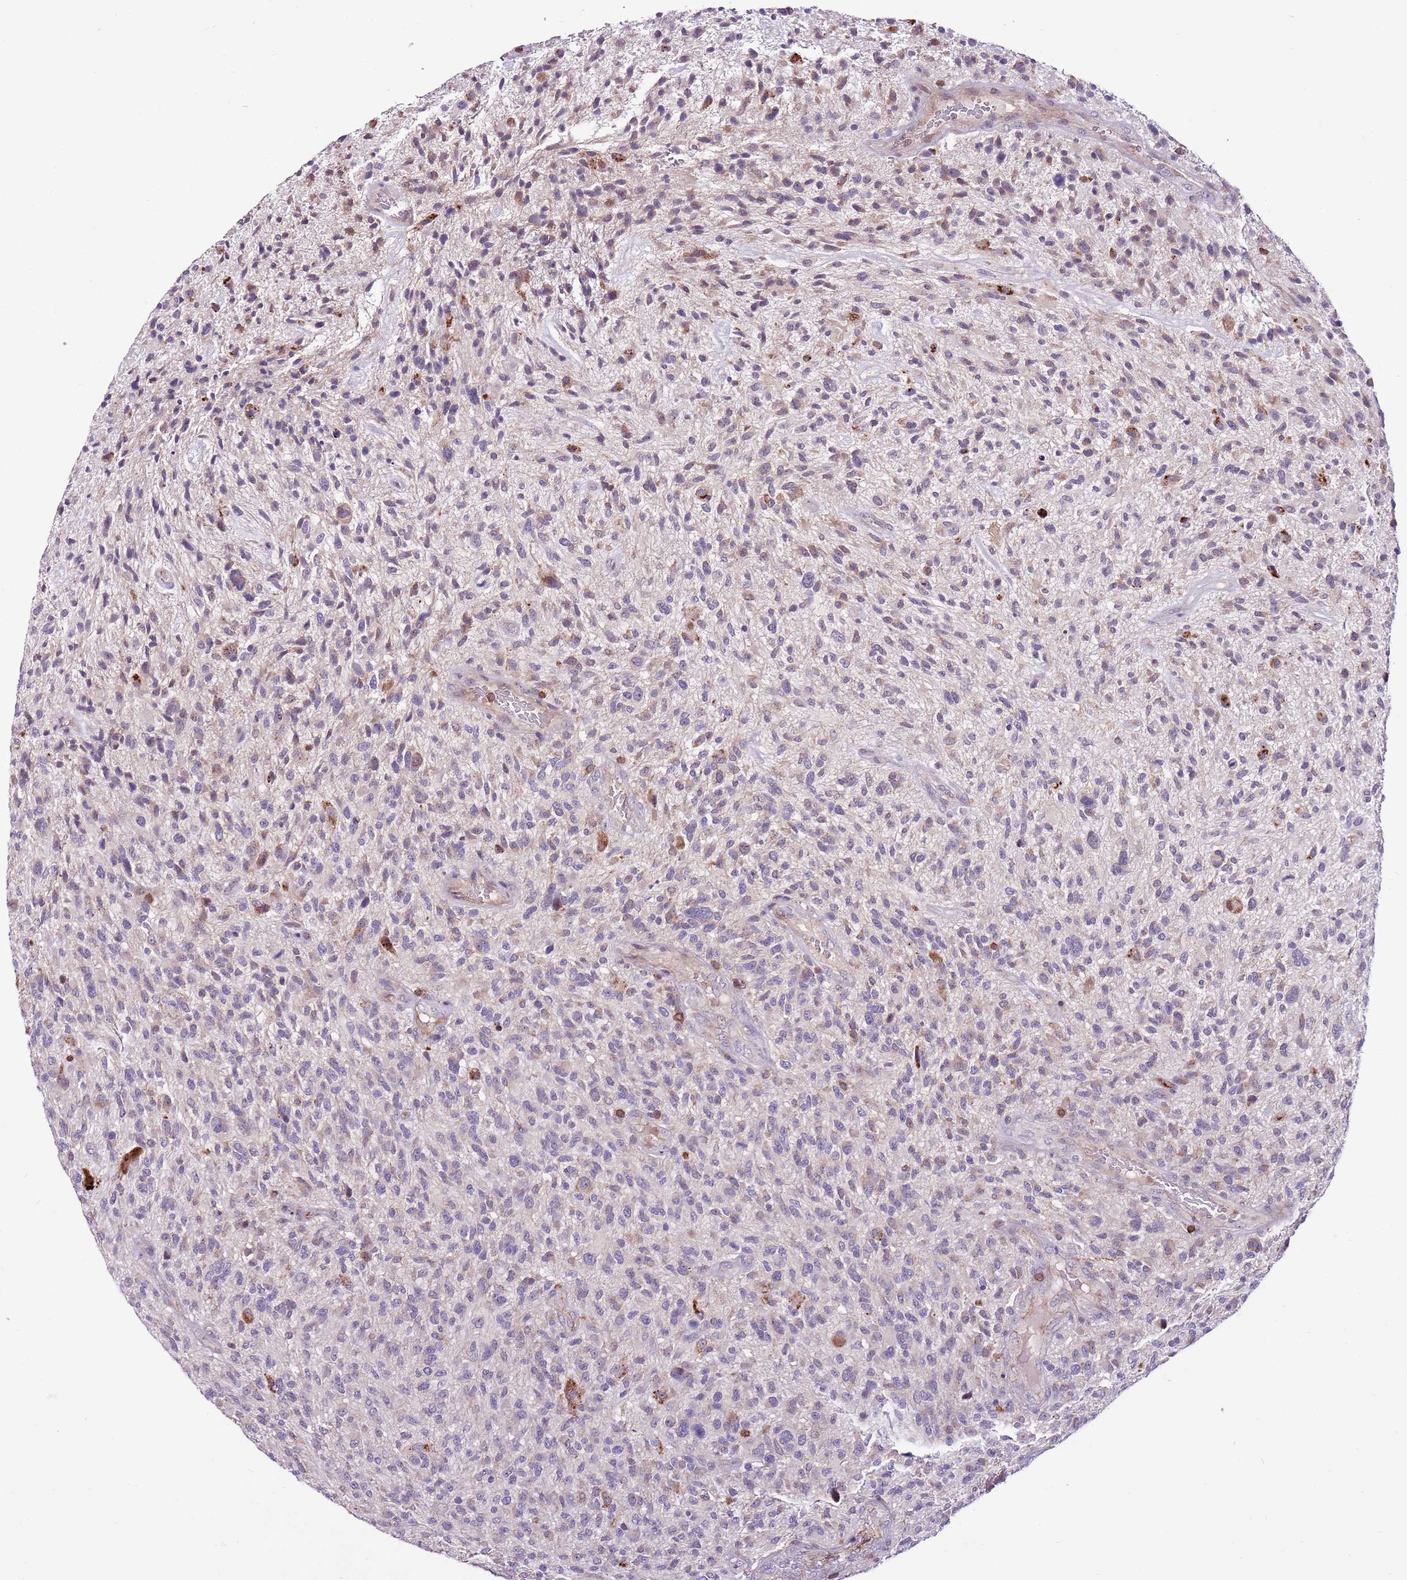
{"staining": {"intensity": "weak", "quantity": "<25%", "location": "cytoplasmic/membranous"}, "tissue": "glioma", "cell_type": "Tumor cells", "image_type": "cancer", "snomed": [{"axis": "morphology", "description": "Glioma, malignant, High grade"}, {"axis": "topography", "description": "Brain"}], "caption": "The immunohistochemistry (IHC) photomicrograph has no significant positivity in tumor cells of glioma tissue.", "gene": "ZSWIM1", "patient": {"sex": "male", "age": 47}}